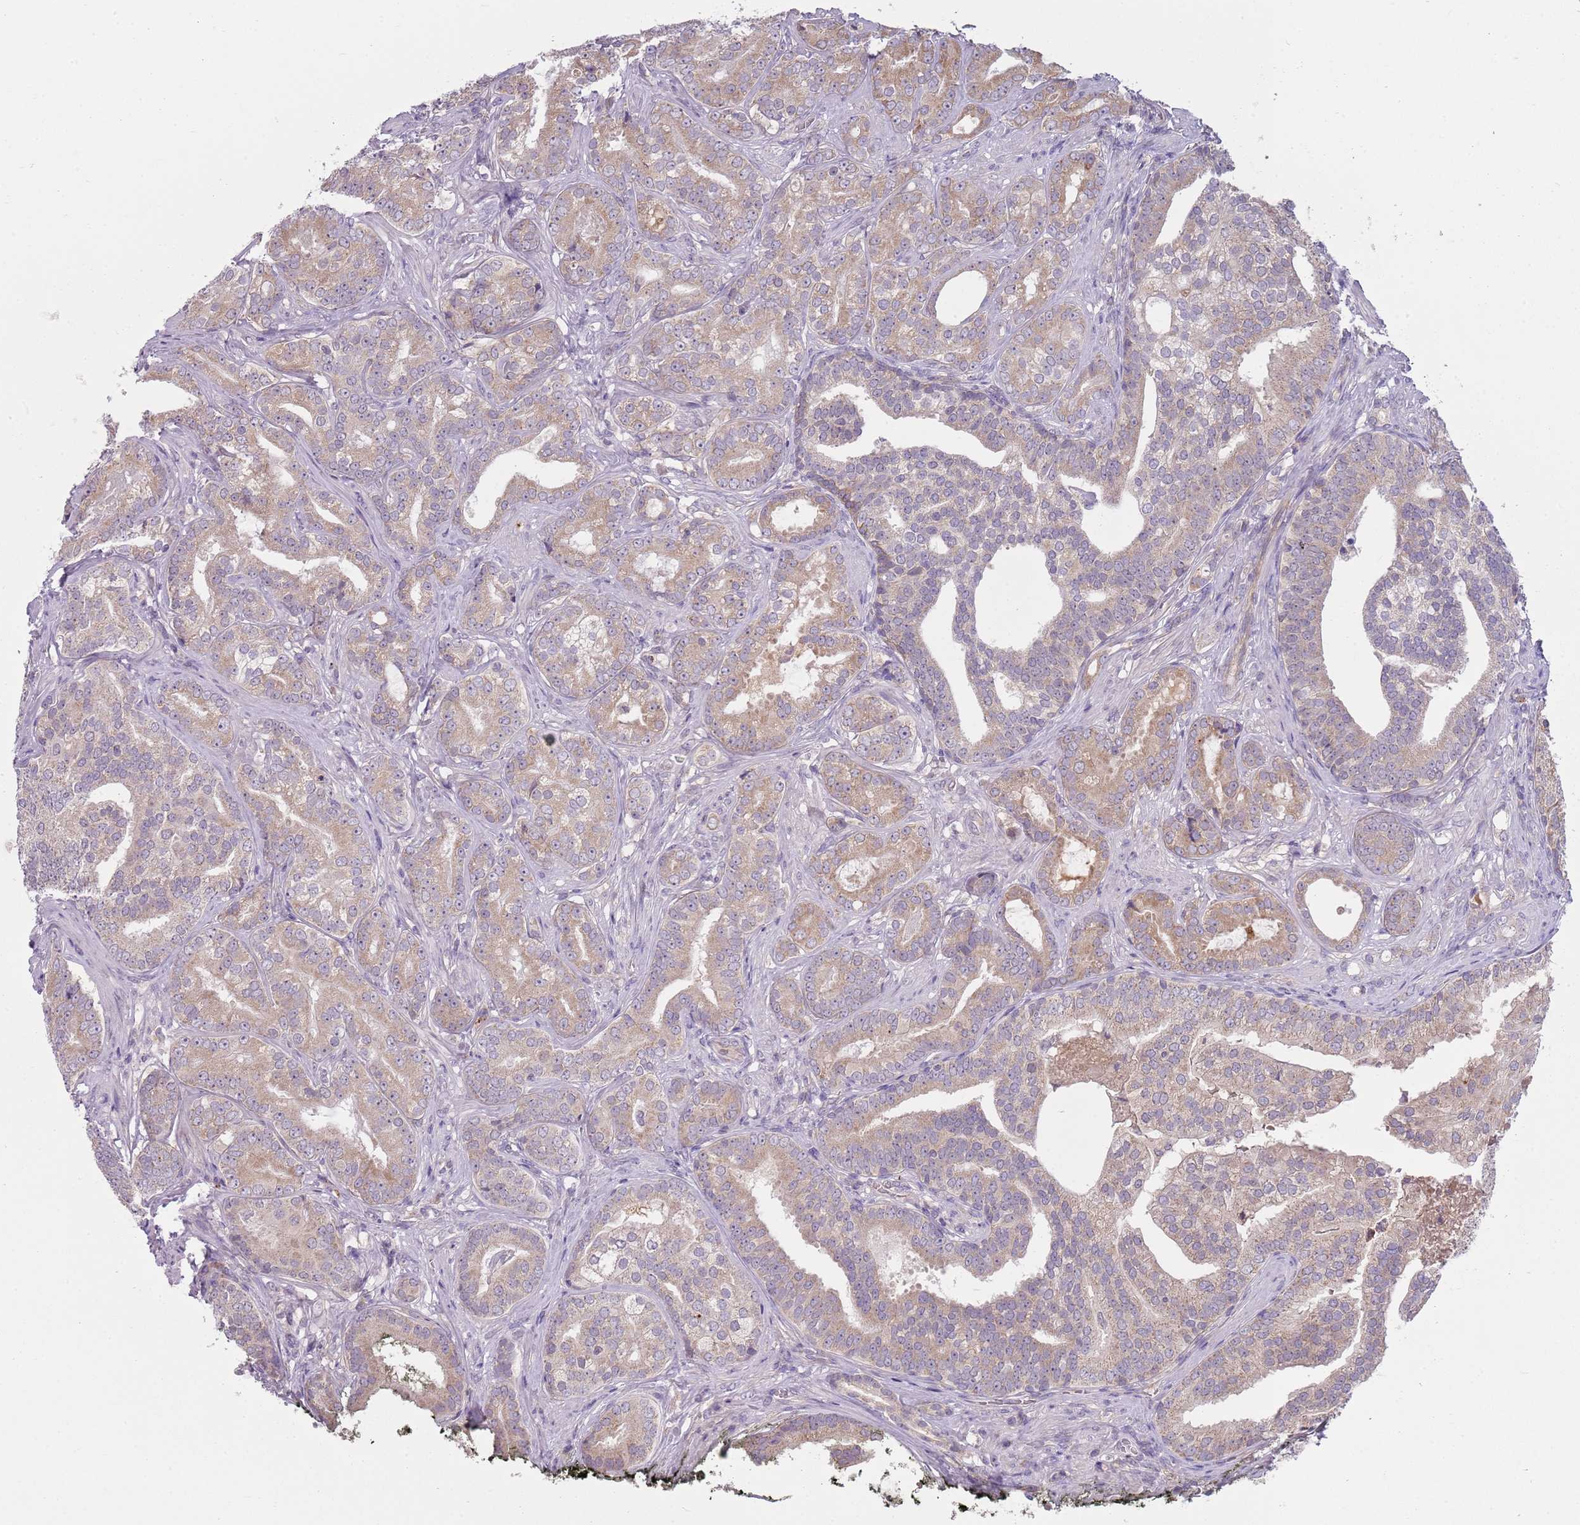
{"staining": {"intensity": "weak", "quantity": "25%-75%", "location": "cytoplasmic/membranous"}, "tissue": "prostate cancer", "cell_type": "Tumor cells", "image_type": "cancer", "snomed": [{"axis": "morphology", "description": "Adenocarcinoma, High grade"}, {"axis": "topography", "description": "Prostate"}], "caption": "Prostate cancer (adenocarcinoma (high-grade)) was stained to show a protein in brown. There is low levels of weak cytoplasmic/membranous positivity in approximately 25%-75% of tumor cells.", "gene": "SKOR2", "patient": {"sex": "male", "age": 55}}